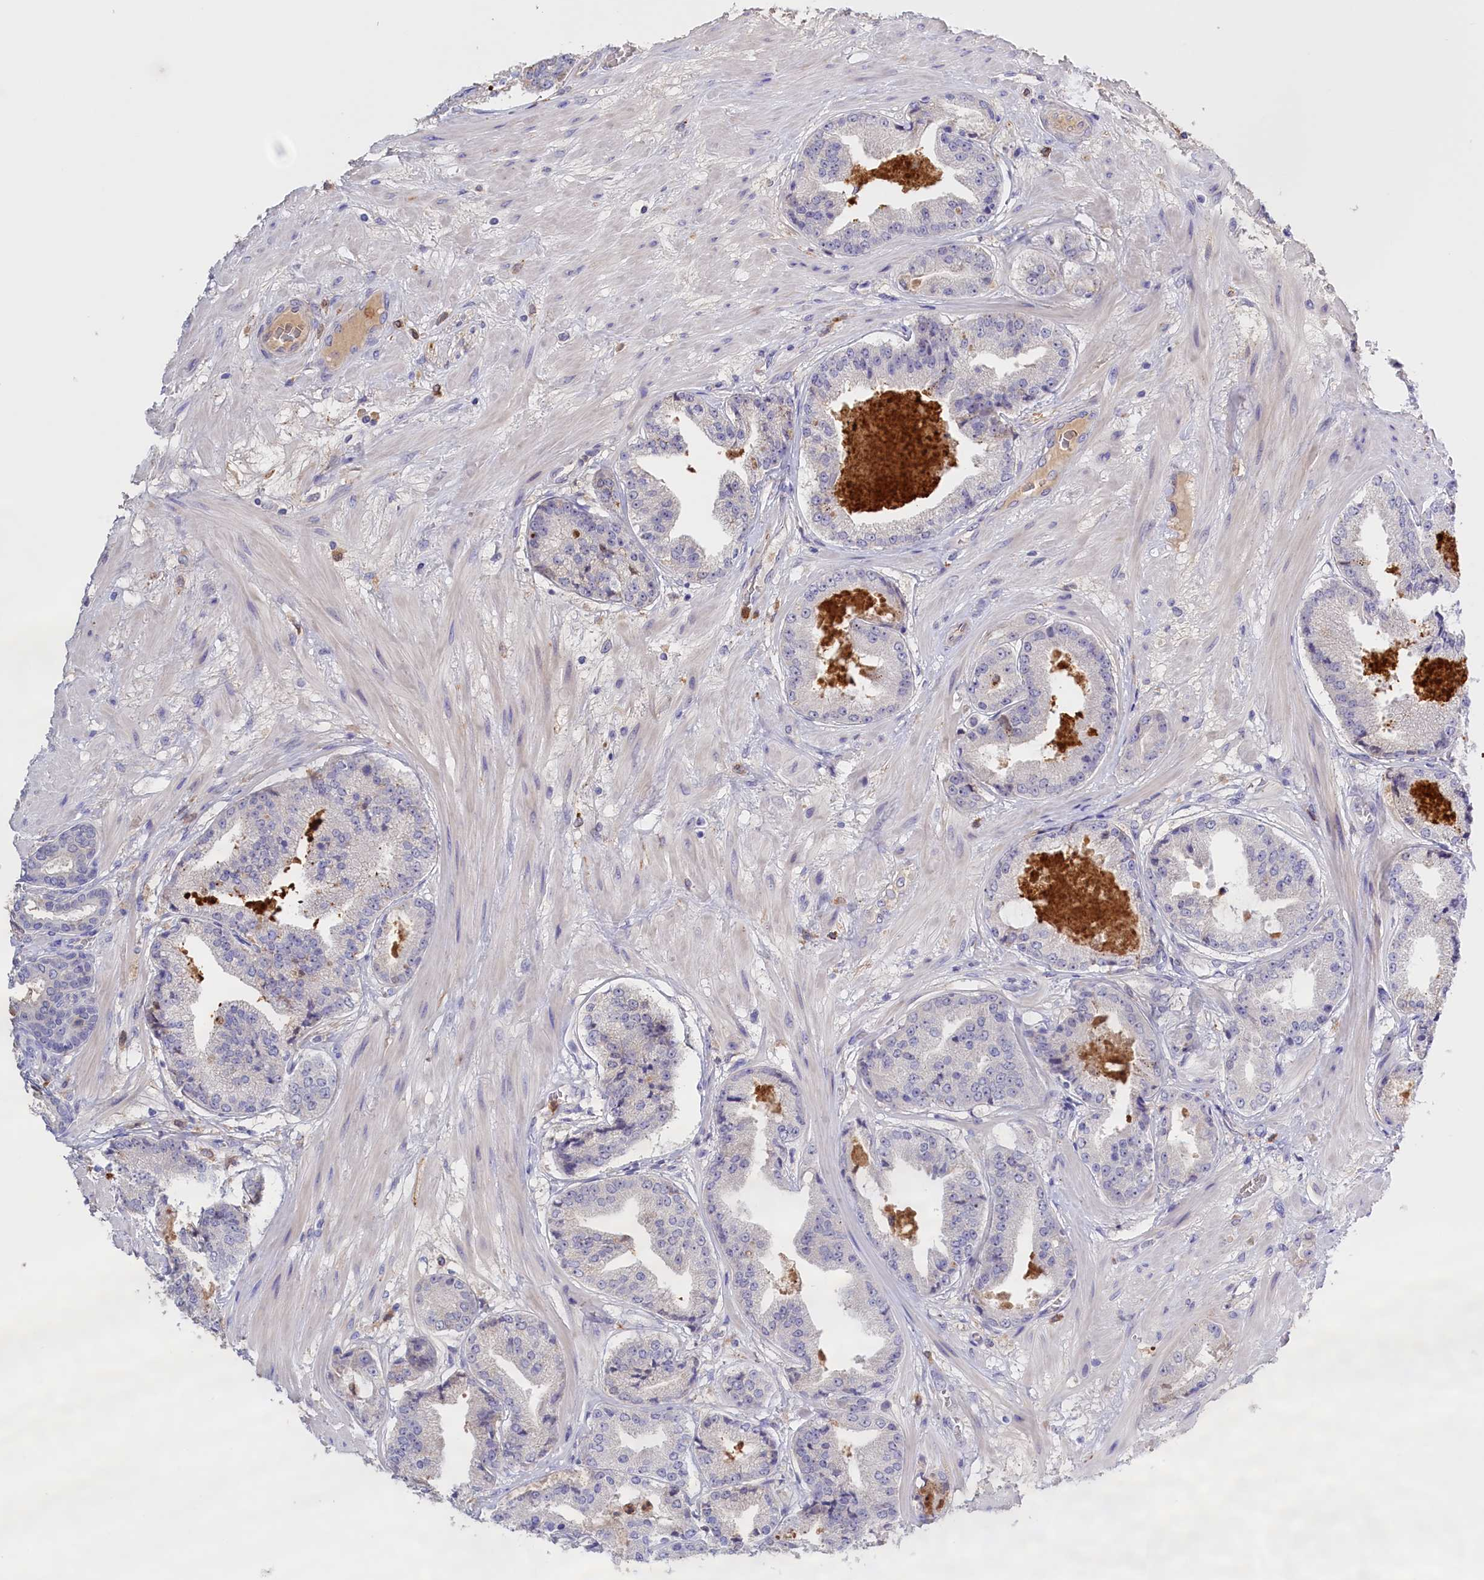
{"staining": {"intensity": "negative", "quantity": "none", "location": "none"}, "tissue": "prostate cancer", "cell_type": "Tumor cells", "image_type": "cancer", "snomed": [{"axis": "morphology", "description": "Adenocarcinoma, High grade"}, {"axis": "topography", "description": "Prostate"}], "caption": "Human adenocarcinoma (high-grade) (prostate) stained for a protein using immunohistochemistry (IHC) exhibits no positivity in tumor cells.", "gene": "FAM149B1", "patient": {"sex": "male", "age": 63}}